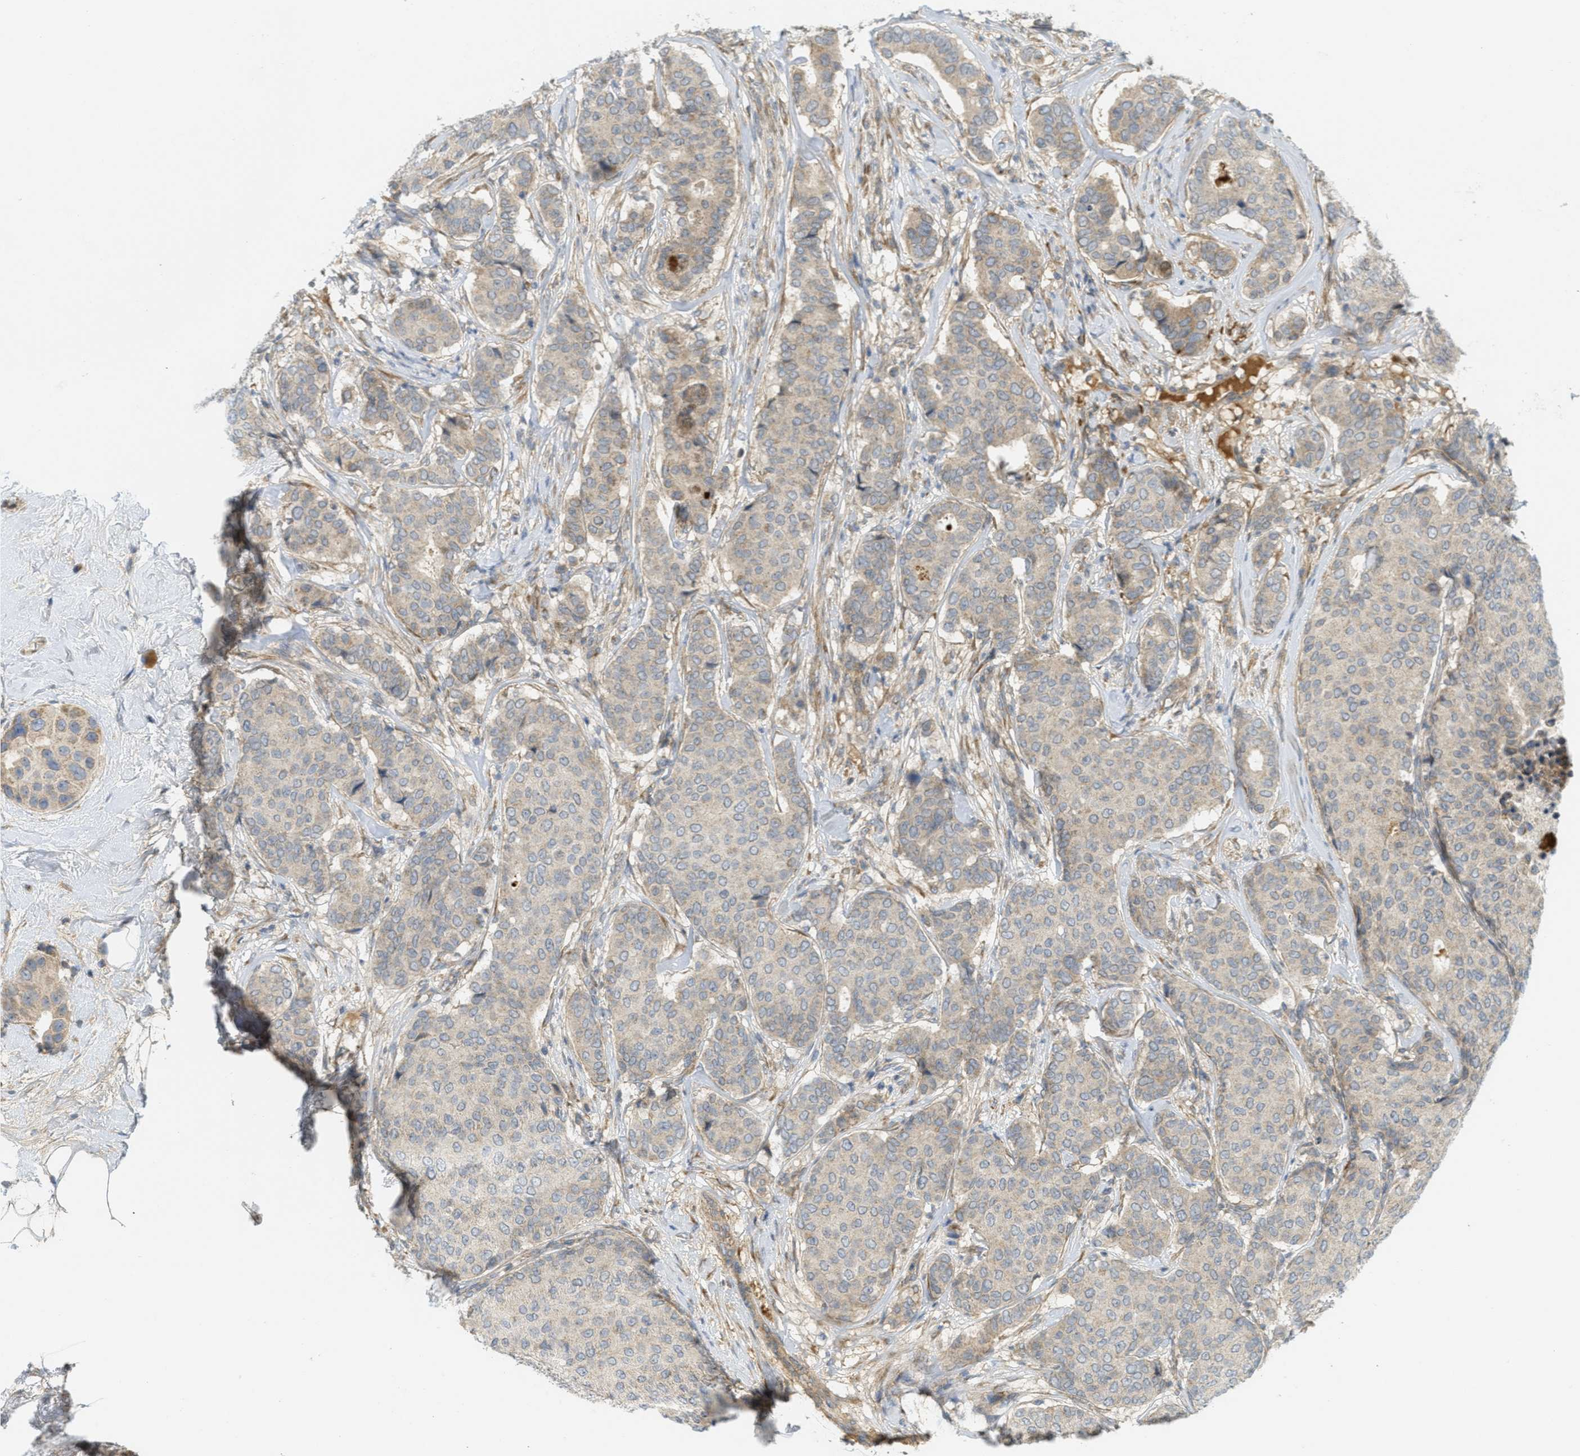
{"staining": {"intensity": "weak", "quantity": "<25%", "location": "cytoplasmic/membranous"}, "tissue": "breast cancer", "cell_type": "Tumor cells", "image_type": "cancer", "snomed": [{"axis": "morphology", "description": "Duct carcinoma"}, {"axis": "topography", "description": "Breast"}], "caption": "Human breast intraductal carcinoma stained for a protein using immunohistochemistry demonstrates no staining in tumor cells.", "gene": "PROC", "patient": {"sex": "female", "age": 75}}